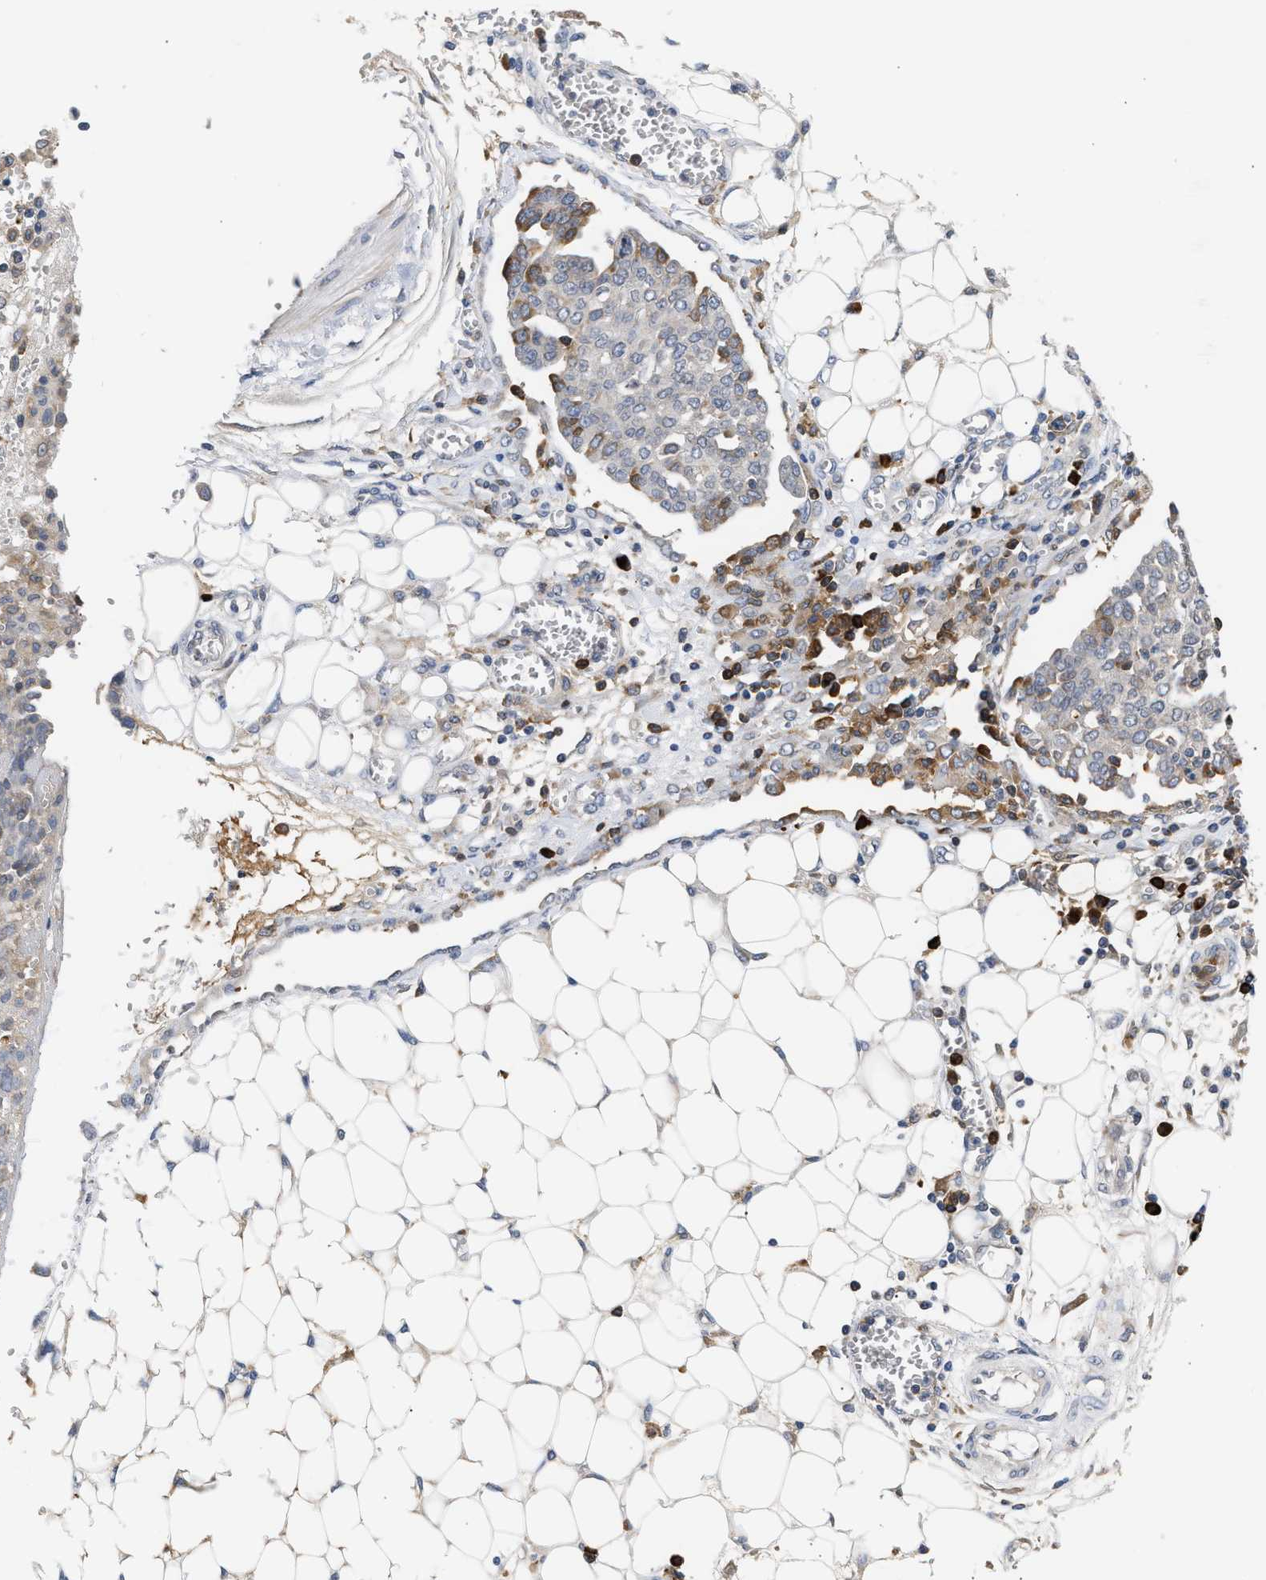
{"staining": {"intensity": "negative", "quantity": "none", "location": "none"}, "tissue": "ovarian cancer", "cell_type": "Tumor cells", "image_type": "cancer", "snomed": [{"axis": "morphology", "description": "Cystadenocarcinoma, serous, NOS"}, {"axis": "topography", "description": "Soft tissue"}, {"axis": "topography", "description": "Ovary"}], "caption": "There is no significant staining in tumor cells of serous cystadenocarcinoma (ovarian).", "gene": "NUP62", "patient": {"sex": "female", "age": 57}}